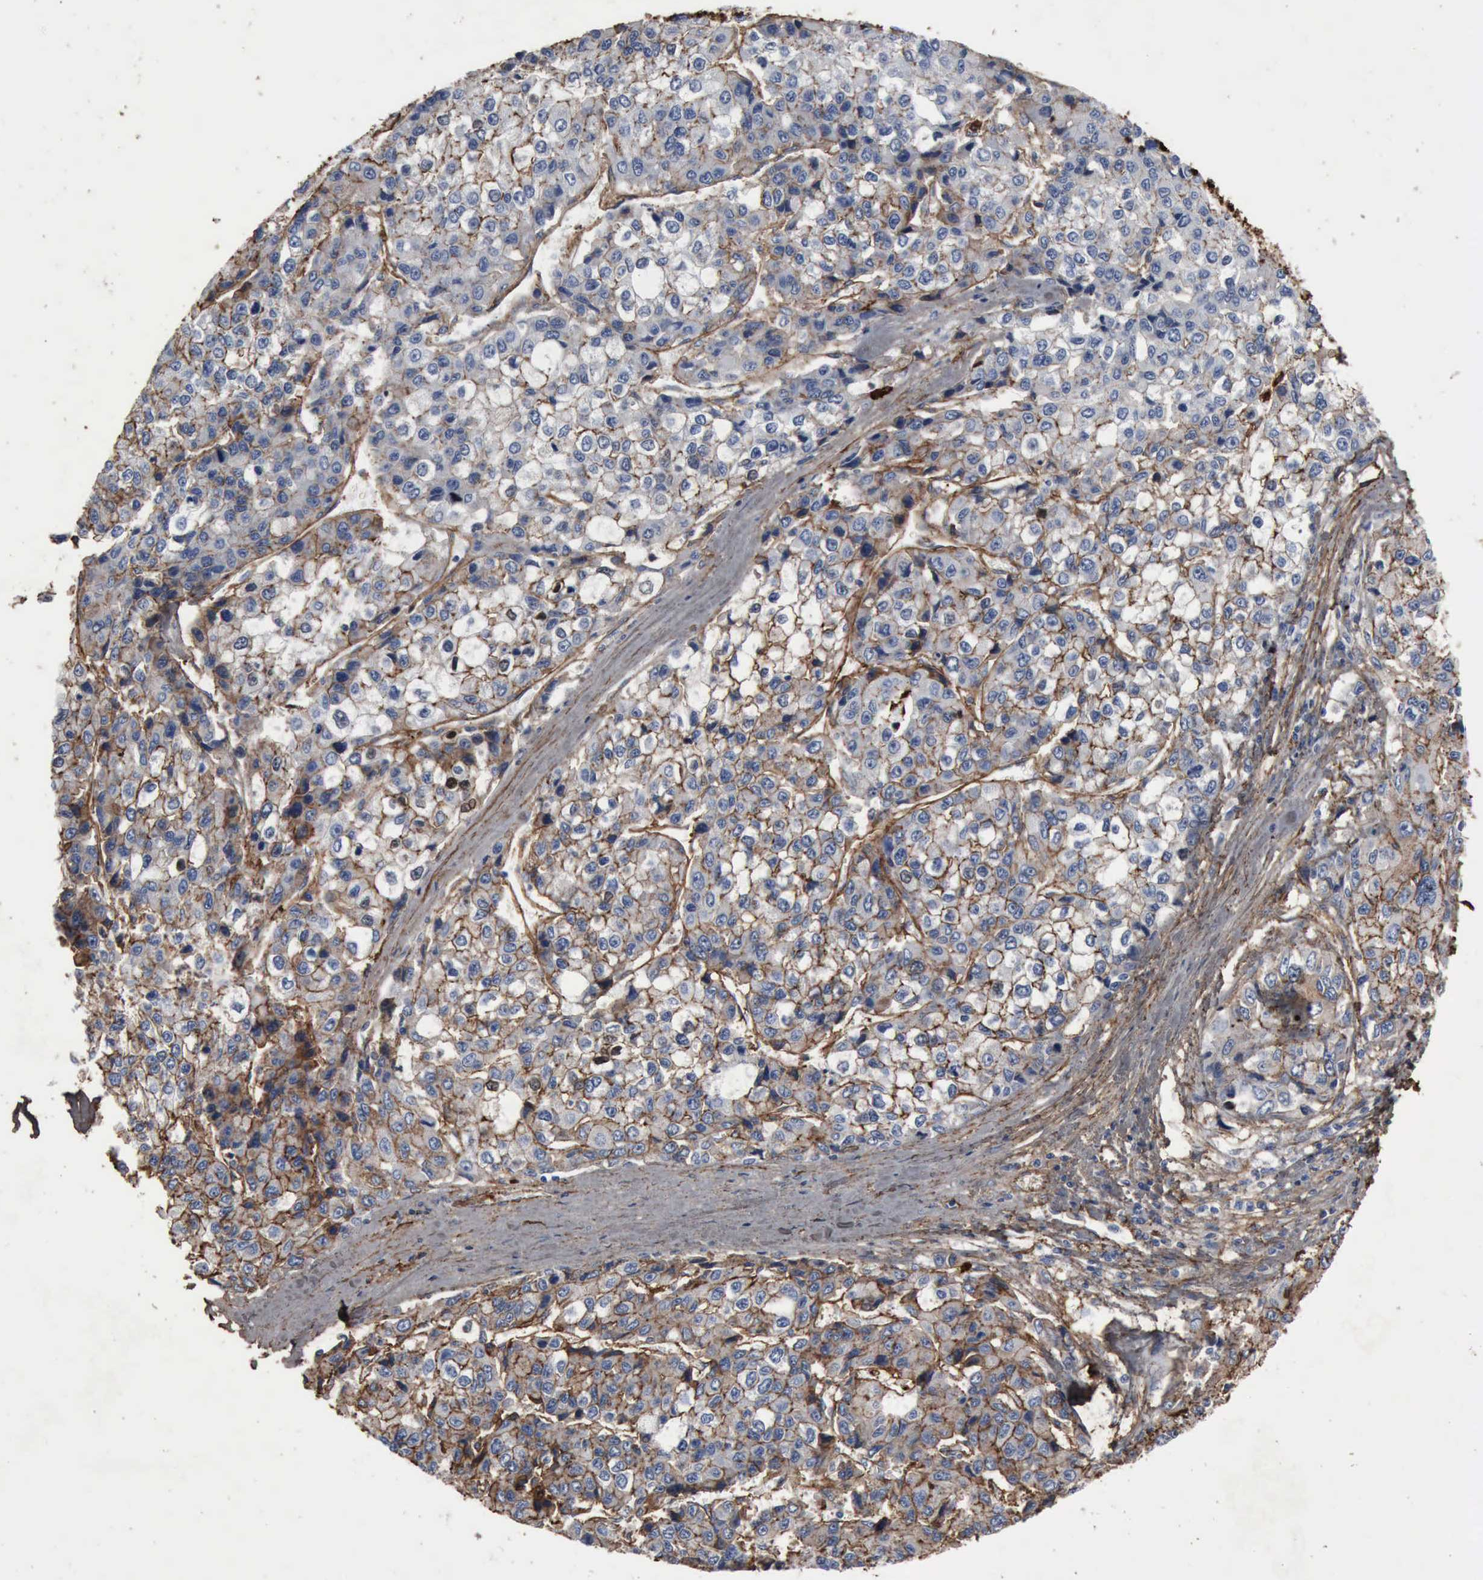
{"staining": {"intensity": "moderate", "quantity": "25%-75%", "location": "cytoplasmic/membranous"}, "tissue": "liver cancer", "cell_type": "Tumor cells", "image_type": "cancer", "snomed": [{"axis": "morphology", "description": "Carcinoma, Hepatocellular, NOS"}, {"axis": "topography", "description": "Liver"}], "caption": "Liver cancer stained for a protein displays moderate cytoplasmic/membranous positivity in tumor cells.", "gene": "FN1", "patient": {"sex": "female", "age": 66}}